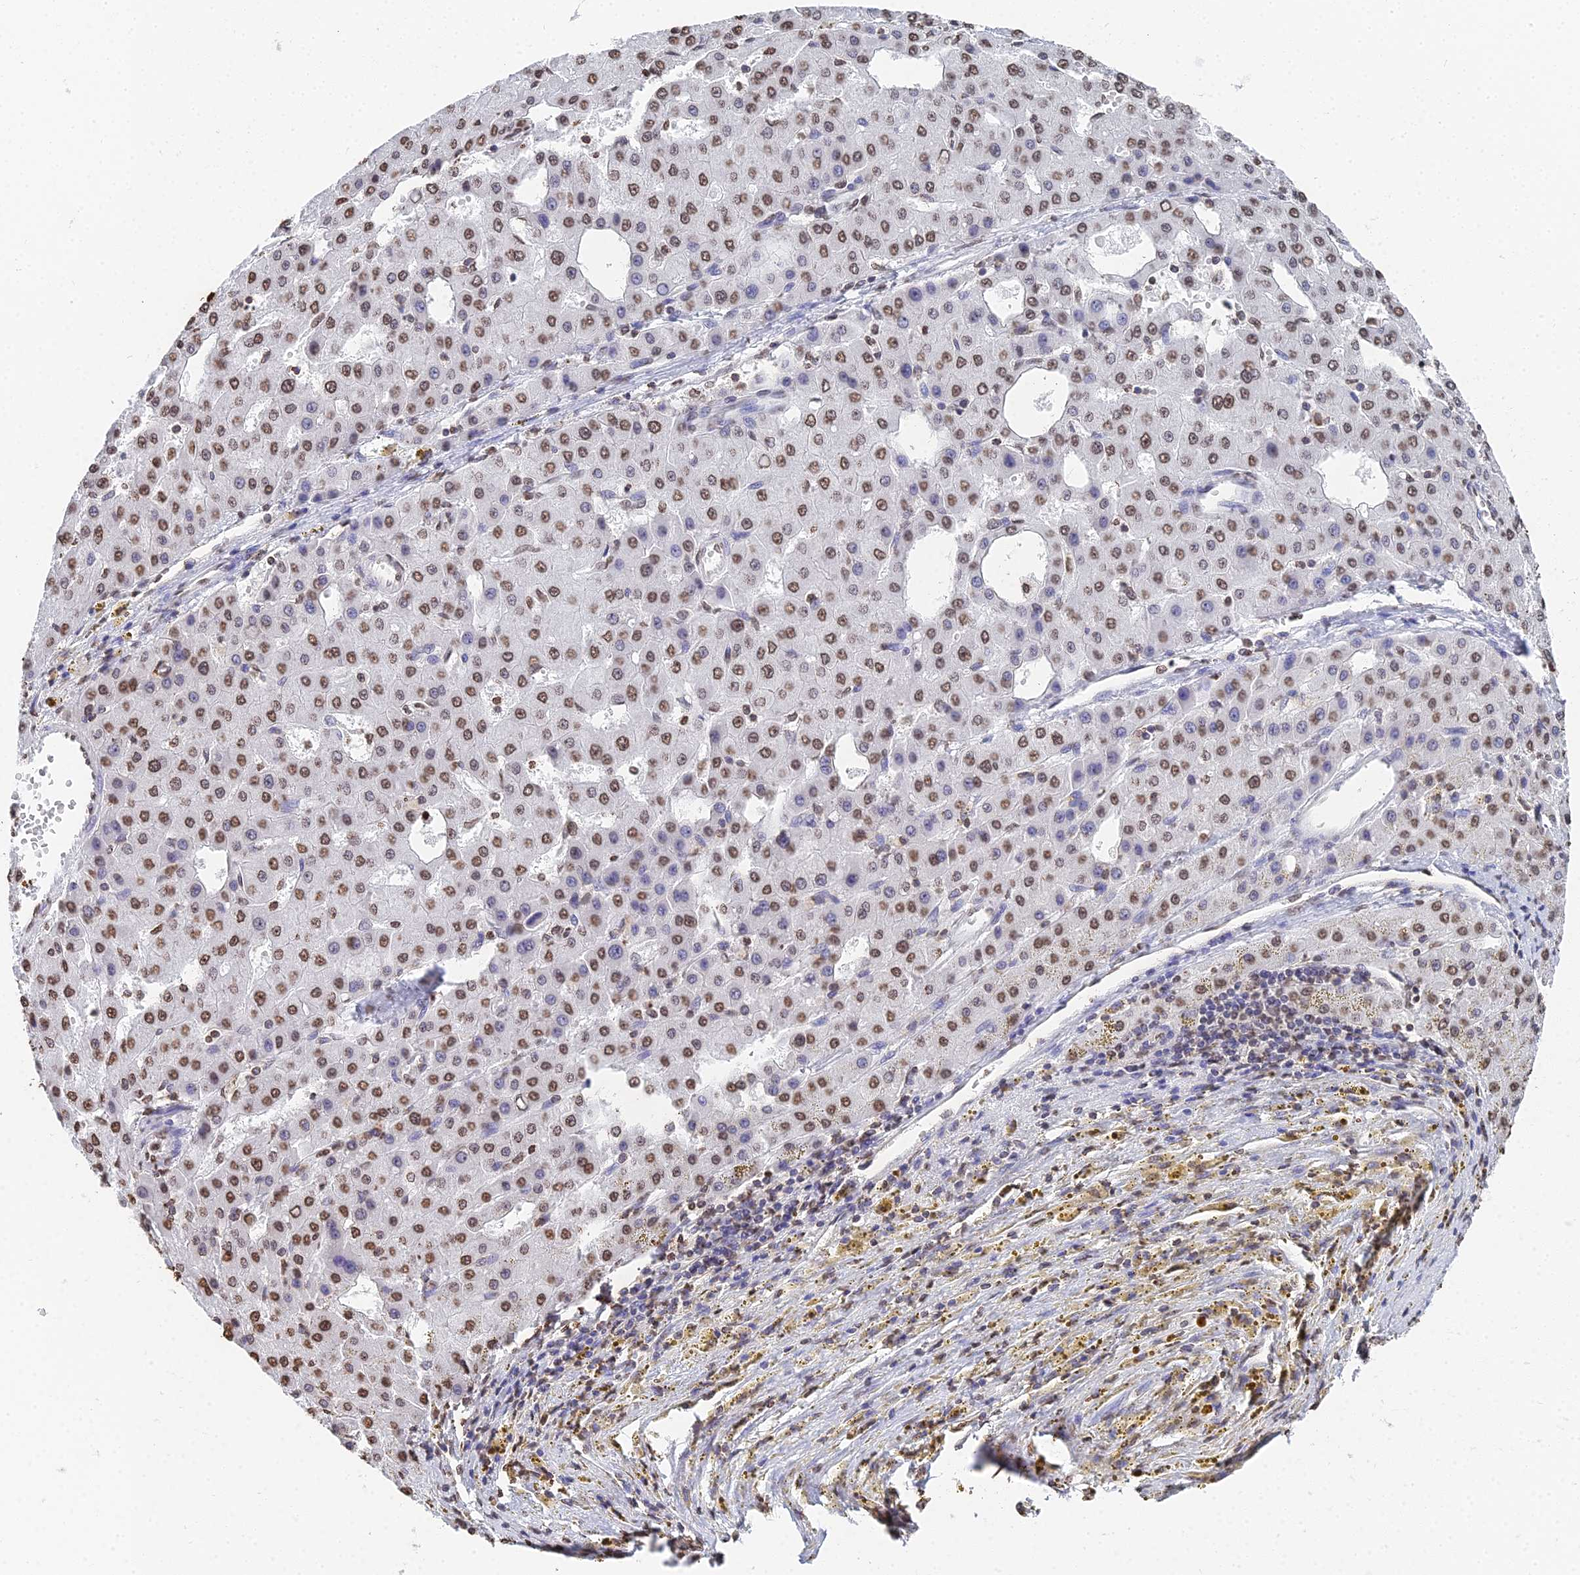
{"staining": {"intensity": "strong", "quantity": ">75%", "location": "nuclear"}, "tissue": "liver cancer", "cell_type": "Tumor cells", "image_type": "cancer", "snomed": [{"axis": "morphology", "description": "Carcinoma, Hepatocellular, NOS"}, {"axis": "topography", "description": "Liver"}], "caption": "Strong nuclear positivity is seen in about >75% of tumor cells in hepatocellular carcinoma (liver). (DAB IHC, brown staining for protein, blue staining for nuclei).", "gene": "GBP3", "patient": {"sex": "male", "age": 47}}